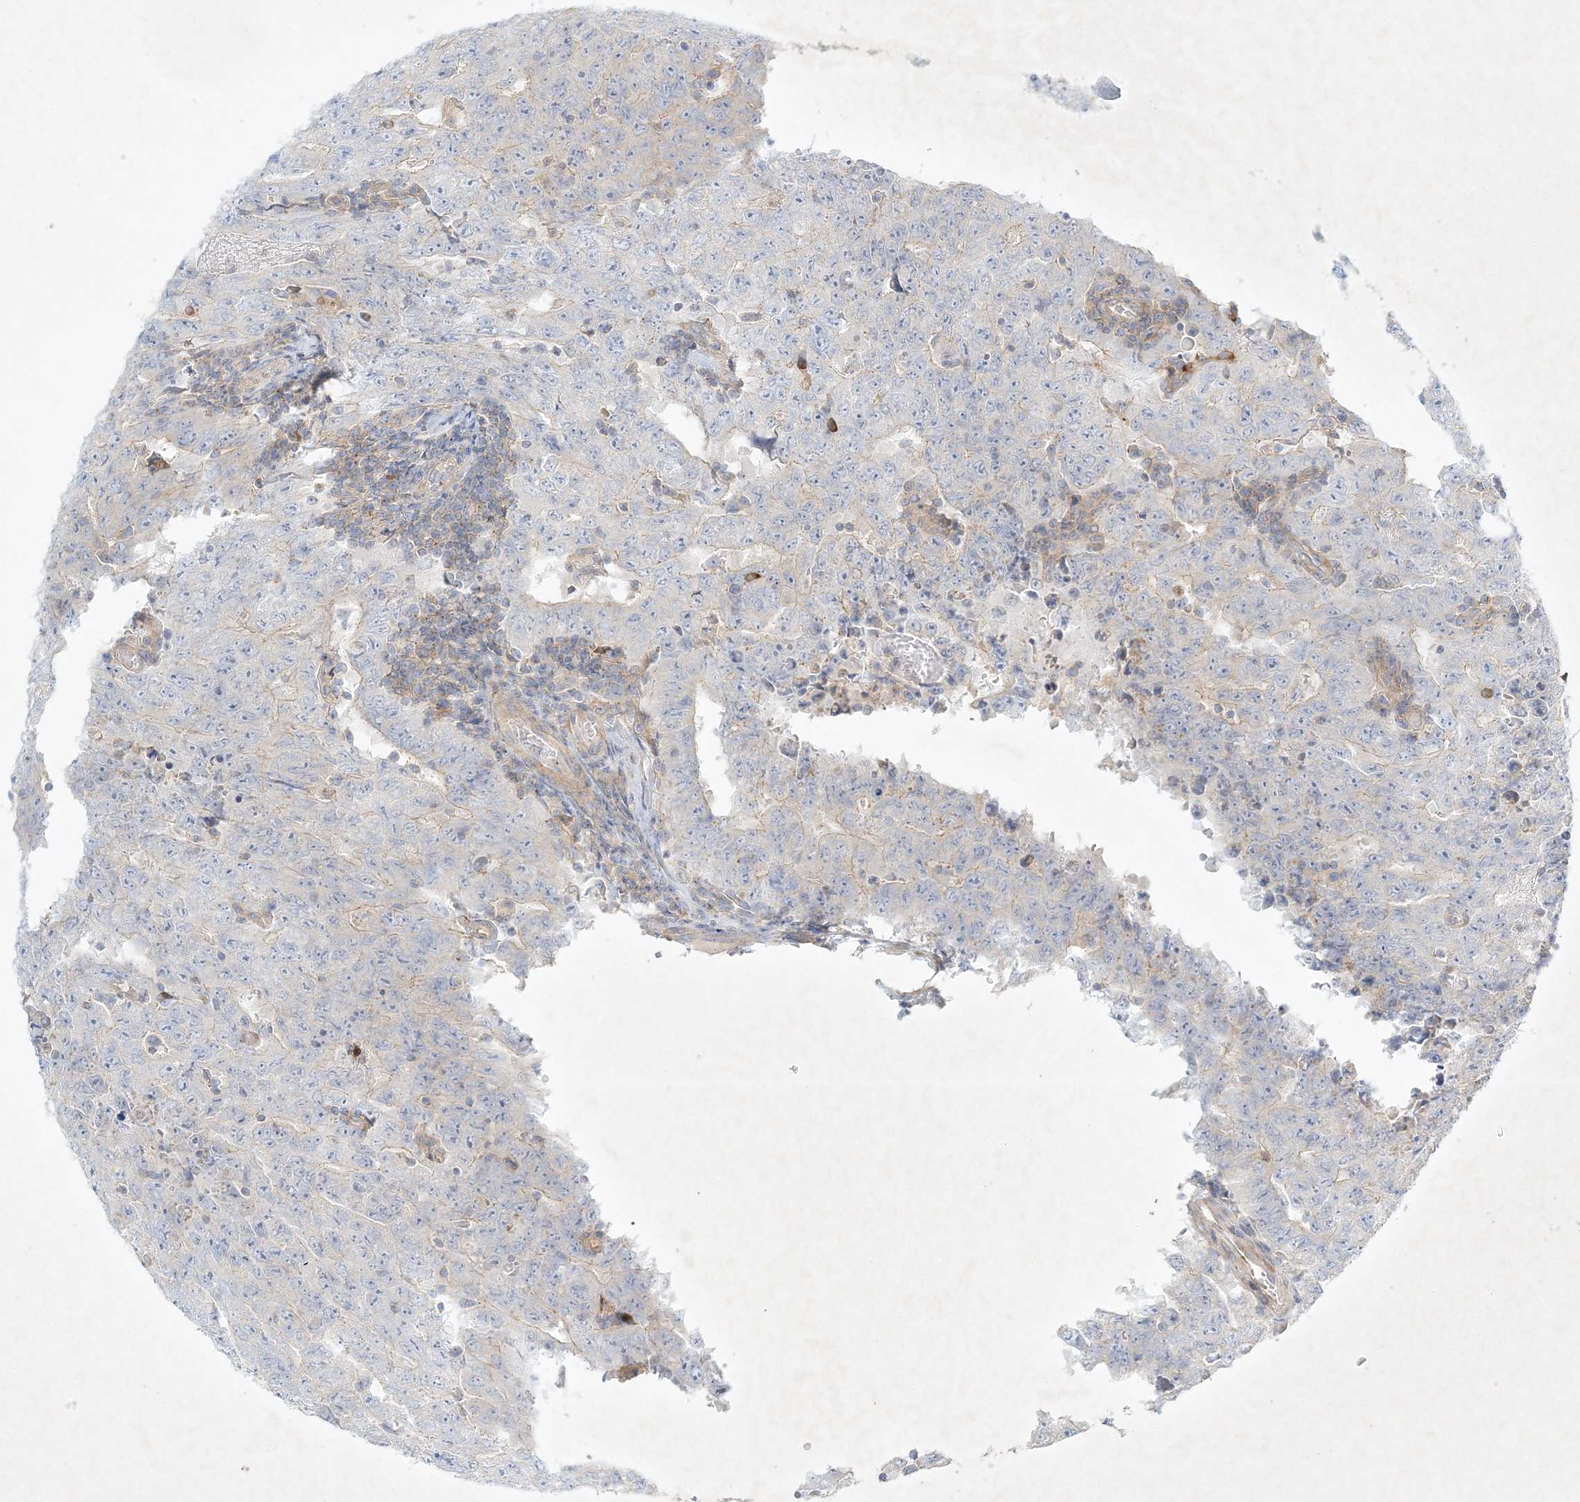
{"staining": {"intensity": "negative", "quantity": "none", "location": "none"}, "tissue": "testis cancer", "cell_type": "Tumor cells", "image_type": "cancer", "snomed": [{"axis": "morphology", "description": "Carcinoma, Embryonal, NOS"}, {"axis": "topography", "description": "Testis"}], "caption": "This is an immunohistochemistry (IHC) image of human testis cancer (embryonal carcinoma). There is no positivity in tumor cells.", "gene": "STK11IP", "patient": {"sex": "male", "age": 26}}